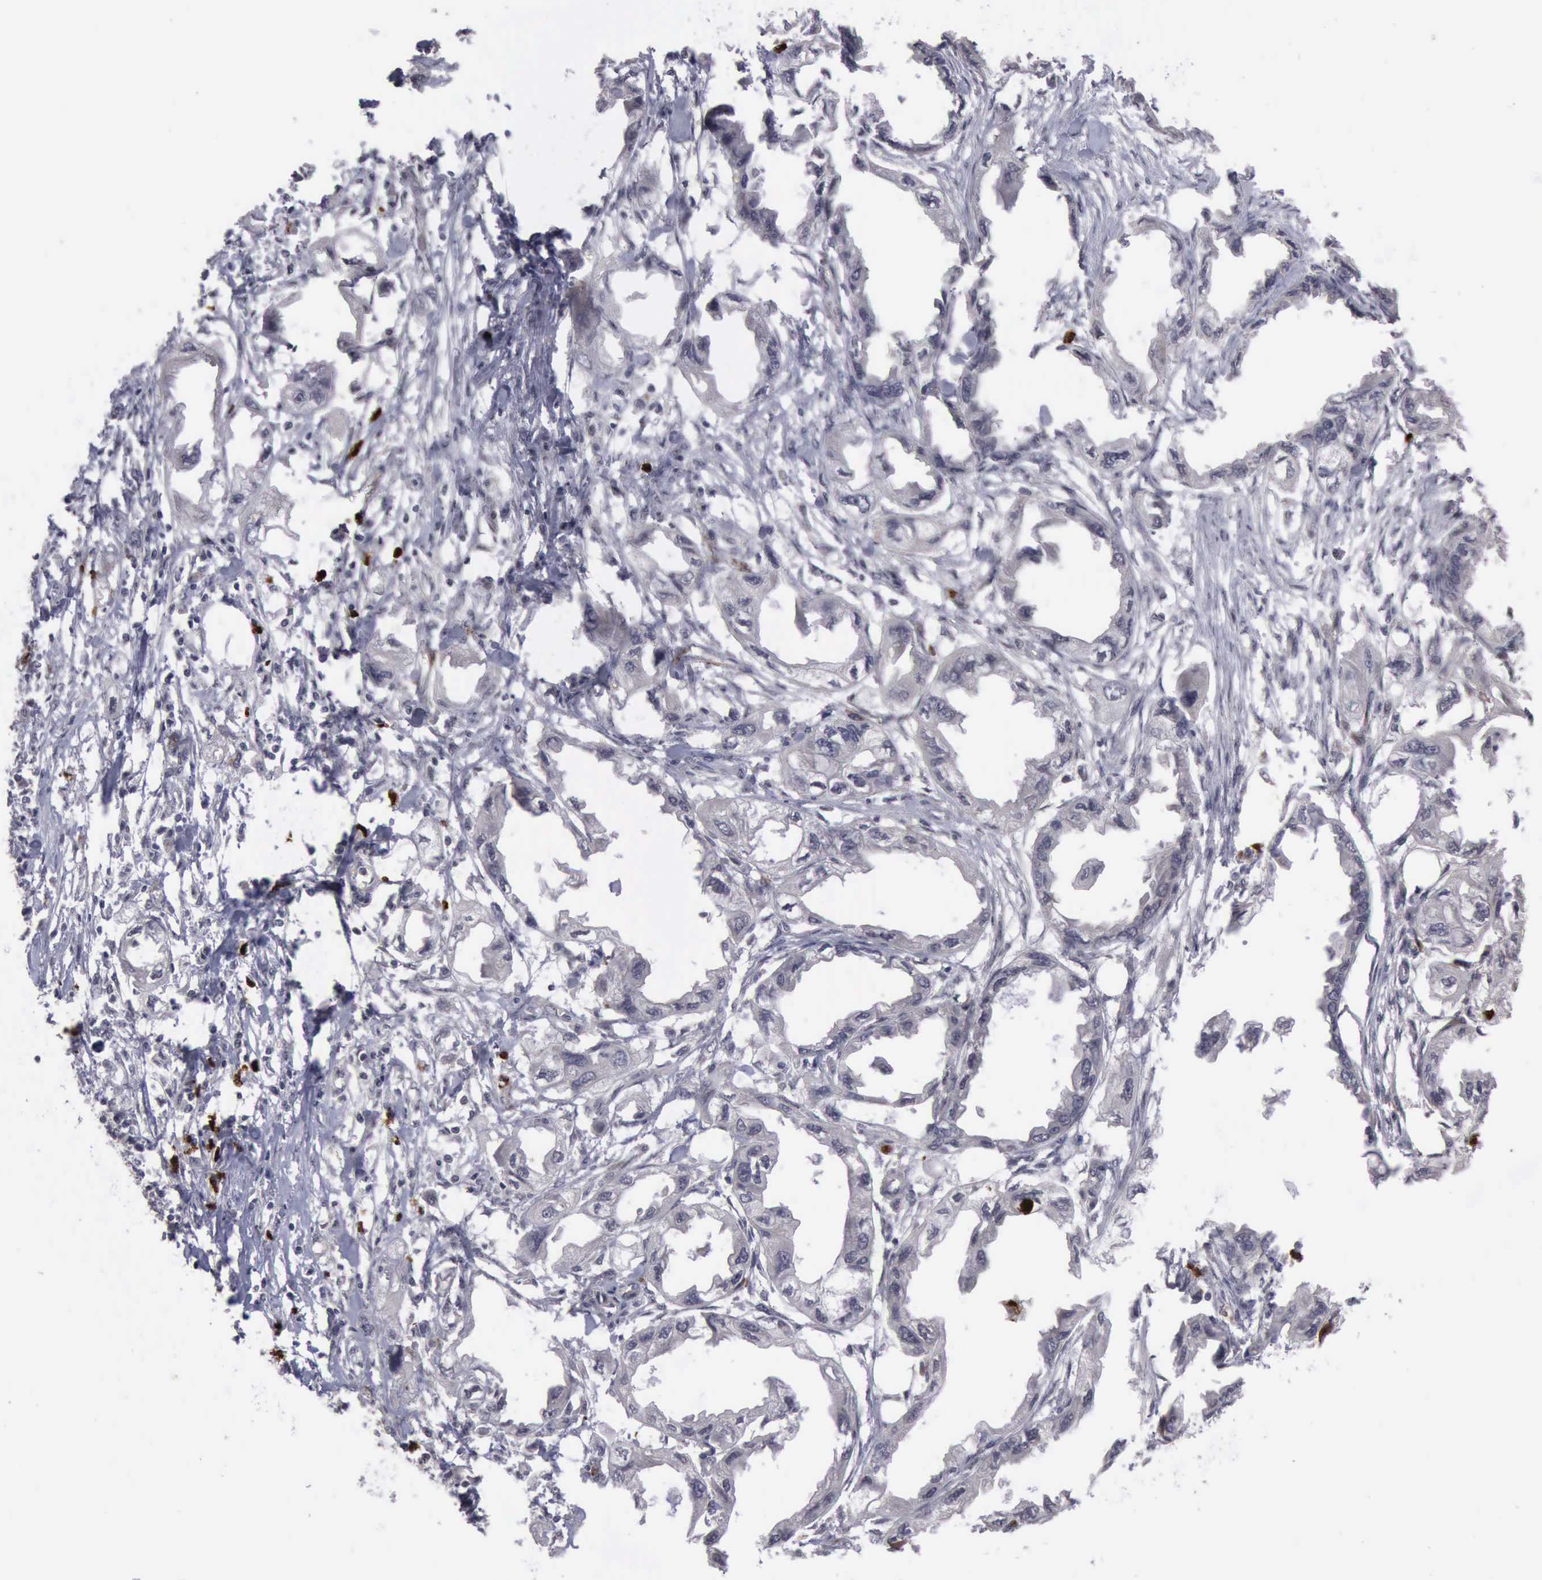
{"staining": {"intensity": "negative", "quantity": "none", "location": "none"}, "tissue": "endometrial cancer", "cell_type": "Tumor cells", "image_type": "cancer", "snomed": [{"axis": "morphology", "description": "Adenocarcinoma, NOS"}, {"axis": "topography", "description": "Endometrium"}], "caption": "This is an immunohistochemistry (IHC) histopathology image of human endometrial cancer. There is no positivity in tumor cells.", "gene": "MMP9", "patient": {"sex": "female", "age": 67}}